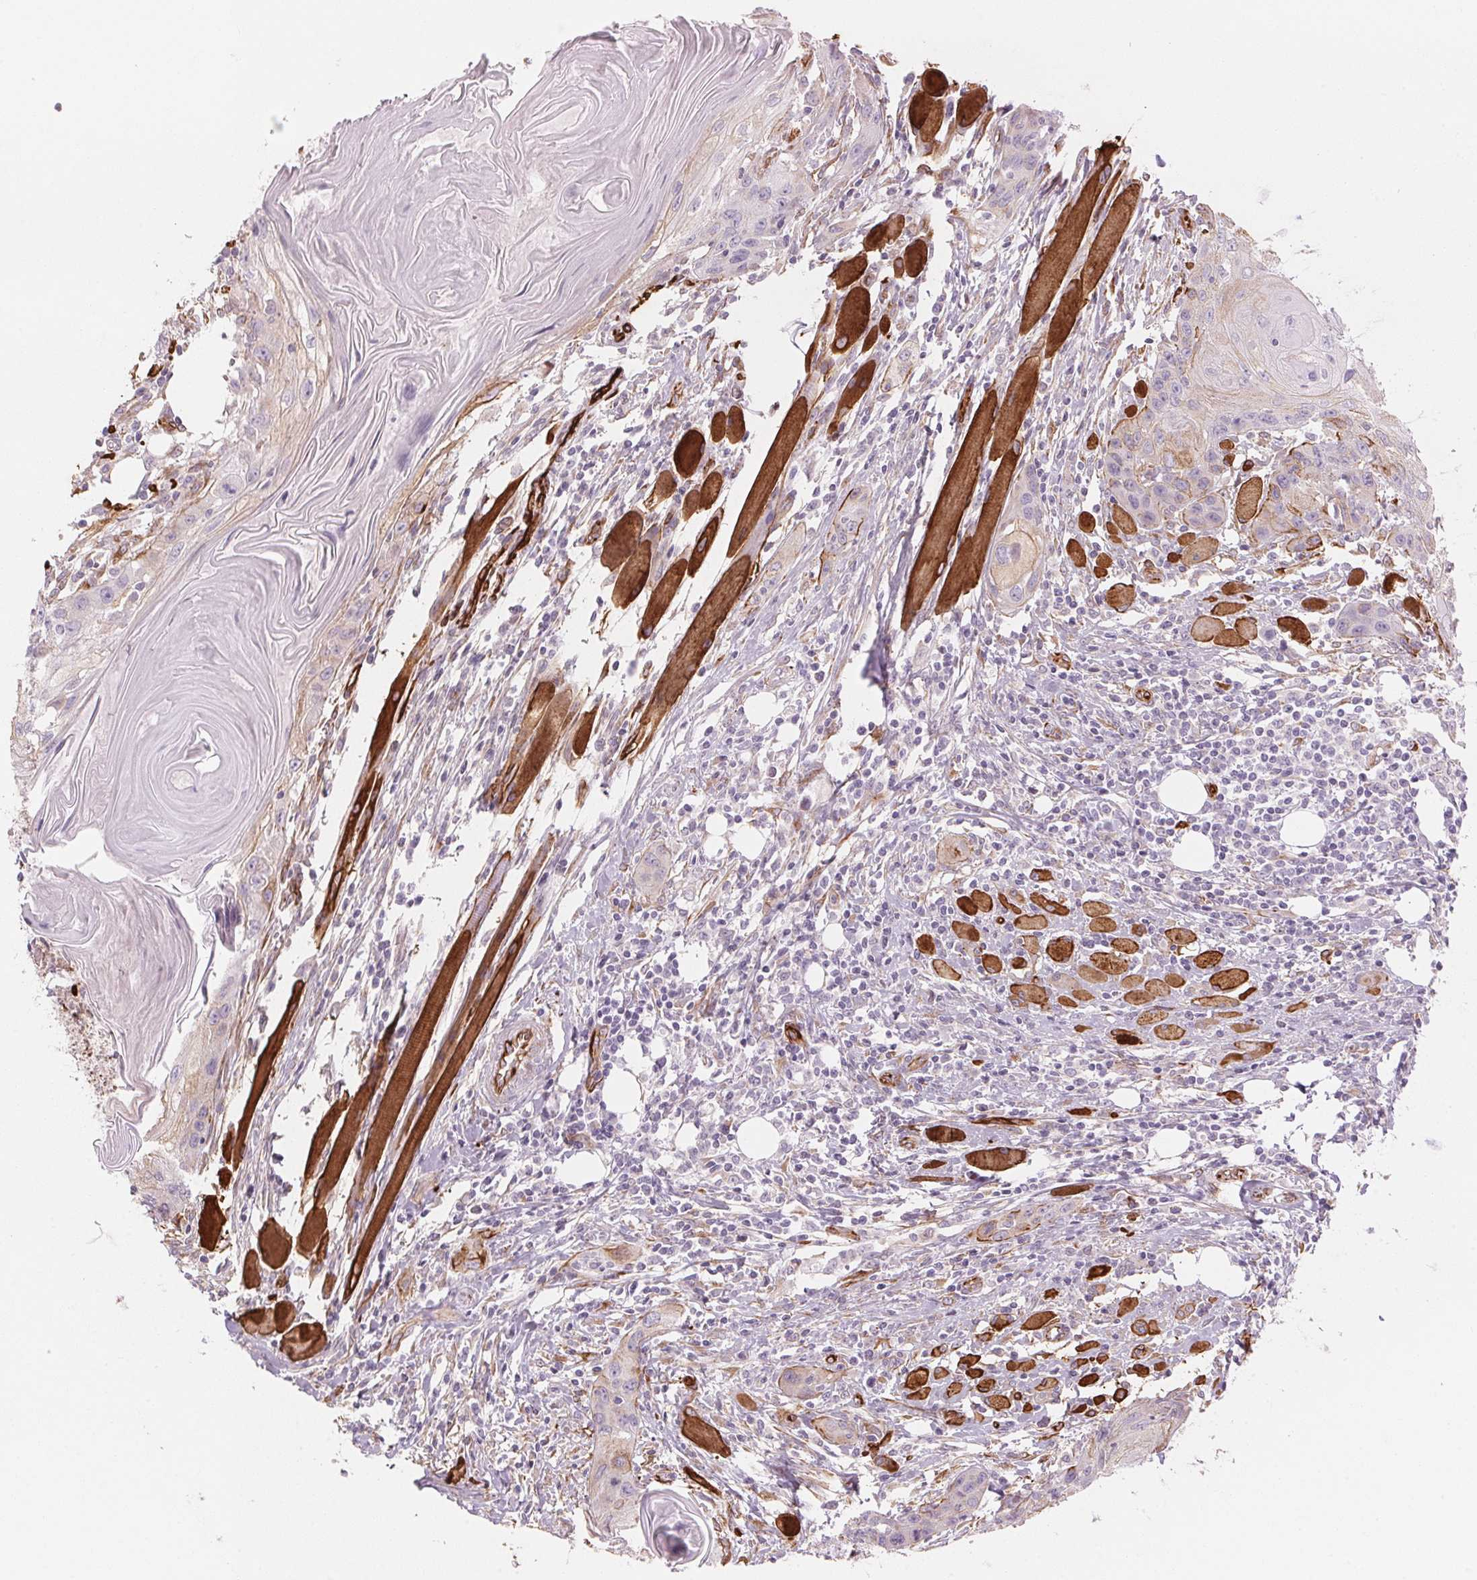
{"staining": {"intensity": "negative", "quantity": "none", "location": "none"}, "tissue": "head and neck cancer", "cell_type": "Tumor cells", "image_type": "cancer", "snomed": [{"axis": "morphology", "description": "Squamous cell carcinoma, NOS"}, {"axis": "topography", "description": "Oral tissue"}, {"axis": "topography", "description": "Head-Neck"}], "caption": "Protein analysis of head and neck cancer (squamous cell carcinoma) shows no significant expression in tumor cells. (DAB immunohistochemistry (IHC), high magnification).", "gene": "CLPS", "patient": {"sex": "male", "age": 58}}